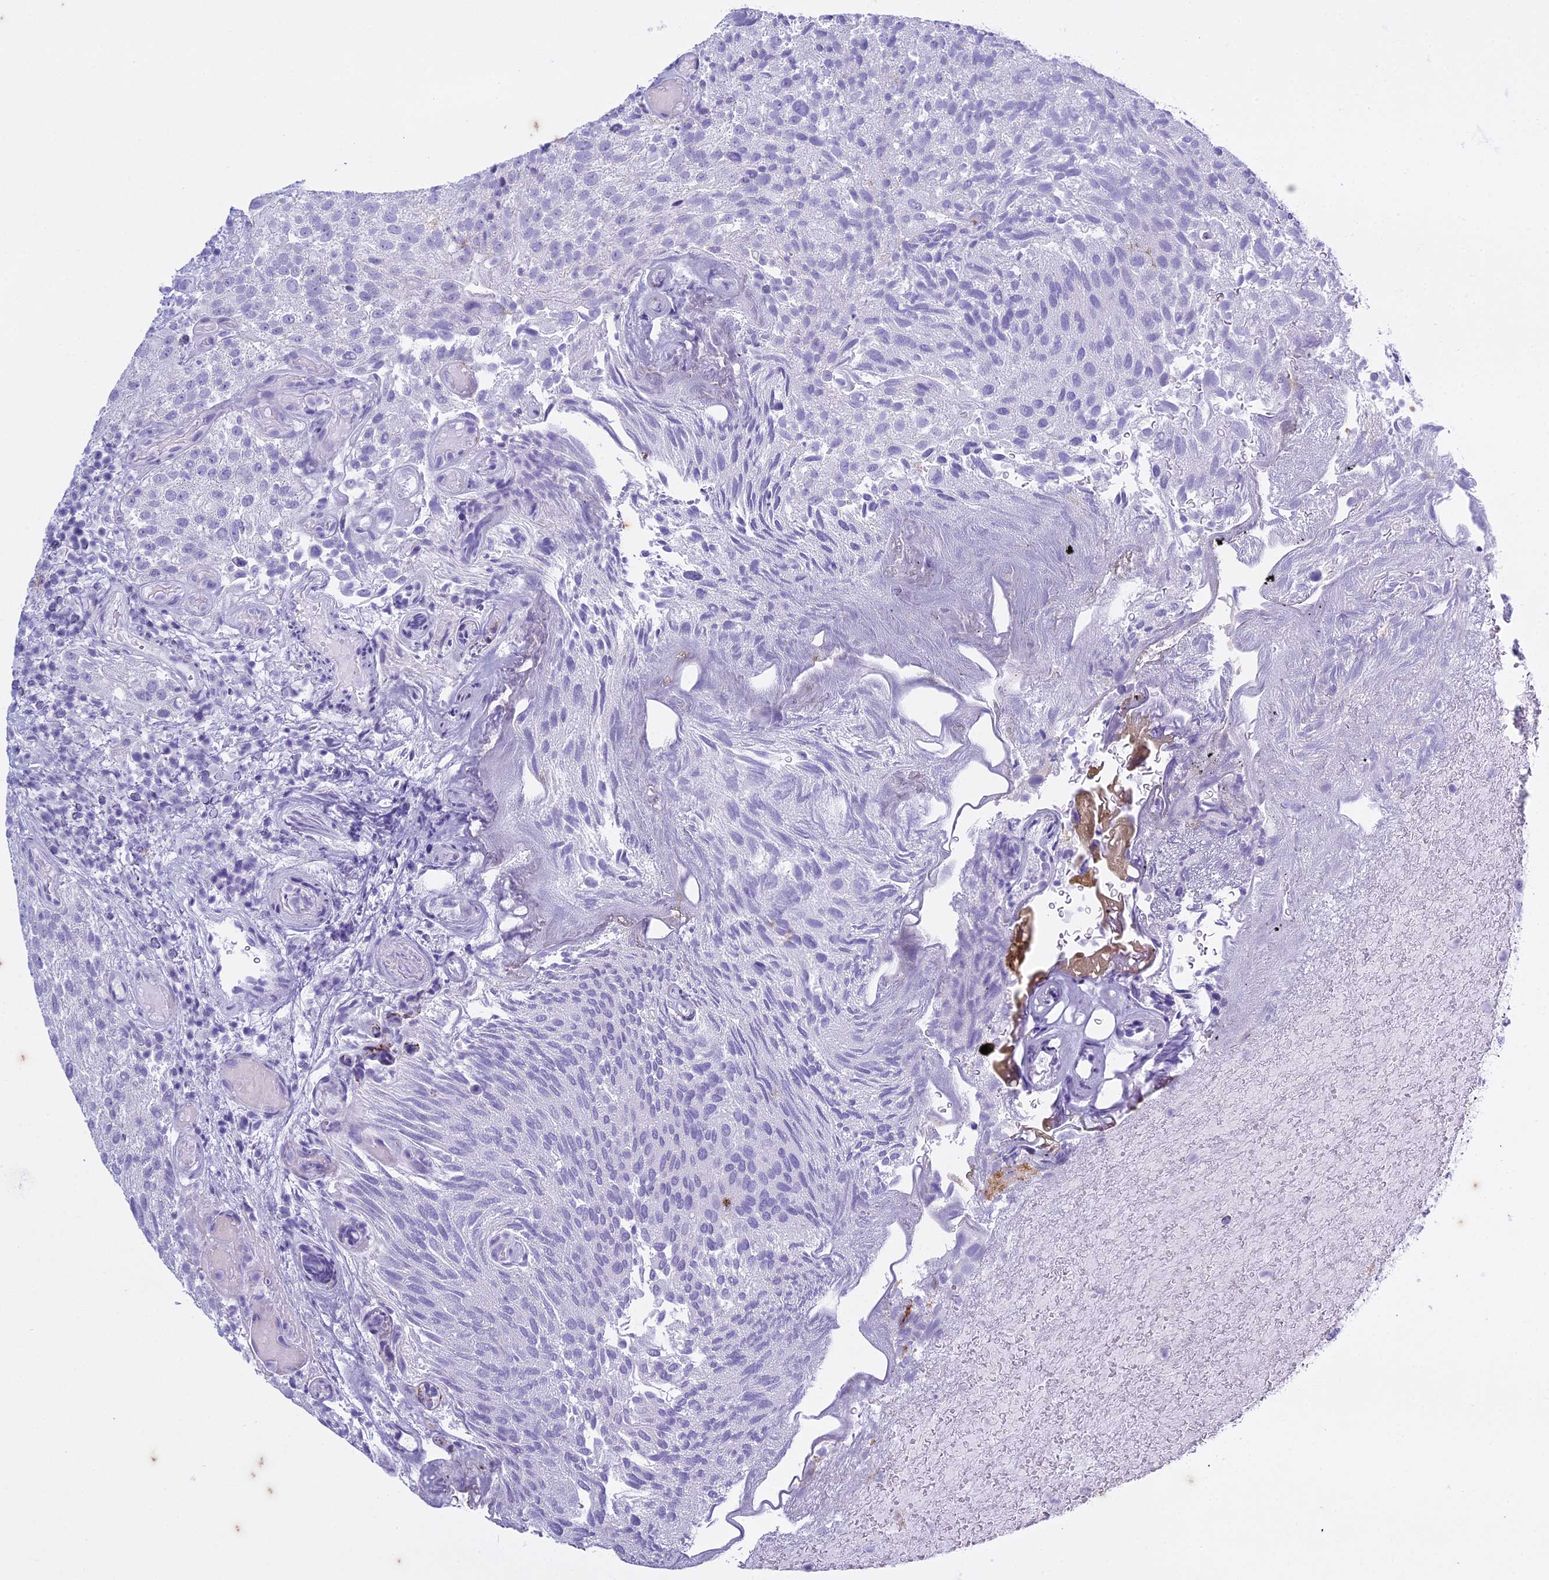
{"staining": {"intensity": "negative", "quantity": "none", "location": "none"}, "tissue": "urothelial cancer", "cell_type": "Tumor cells", "image_type": "cancer", "snomed": [{"axis": "morphology", "description": "Urothelial carcinoma, Low grade"}, {"axis": "topography", "description": "Urinary bladder"}], "caption": "IHC micrograph of neoplastic tissue: urothelial carcinoma (low-grade) stained with DAB displays no significant protein positivity in tumor cells. Nuclei are stained in blue.", "gene": "HMGB4", "patient": {"sex": "male", "age": 78}}